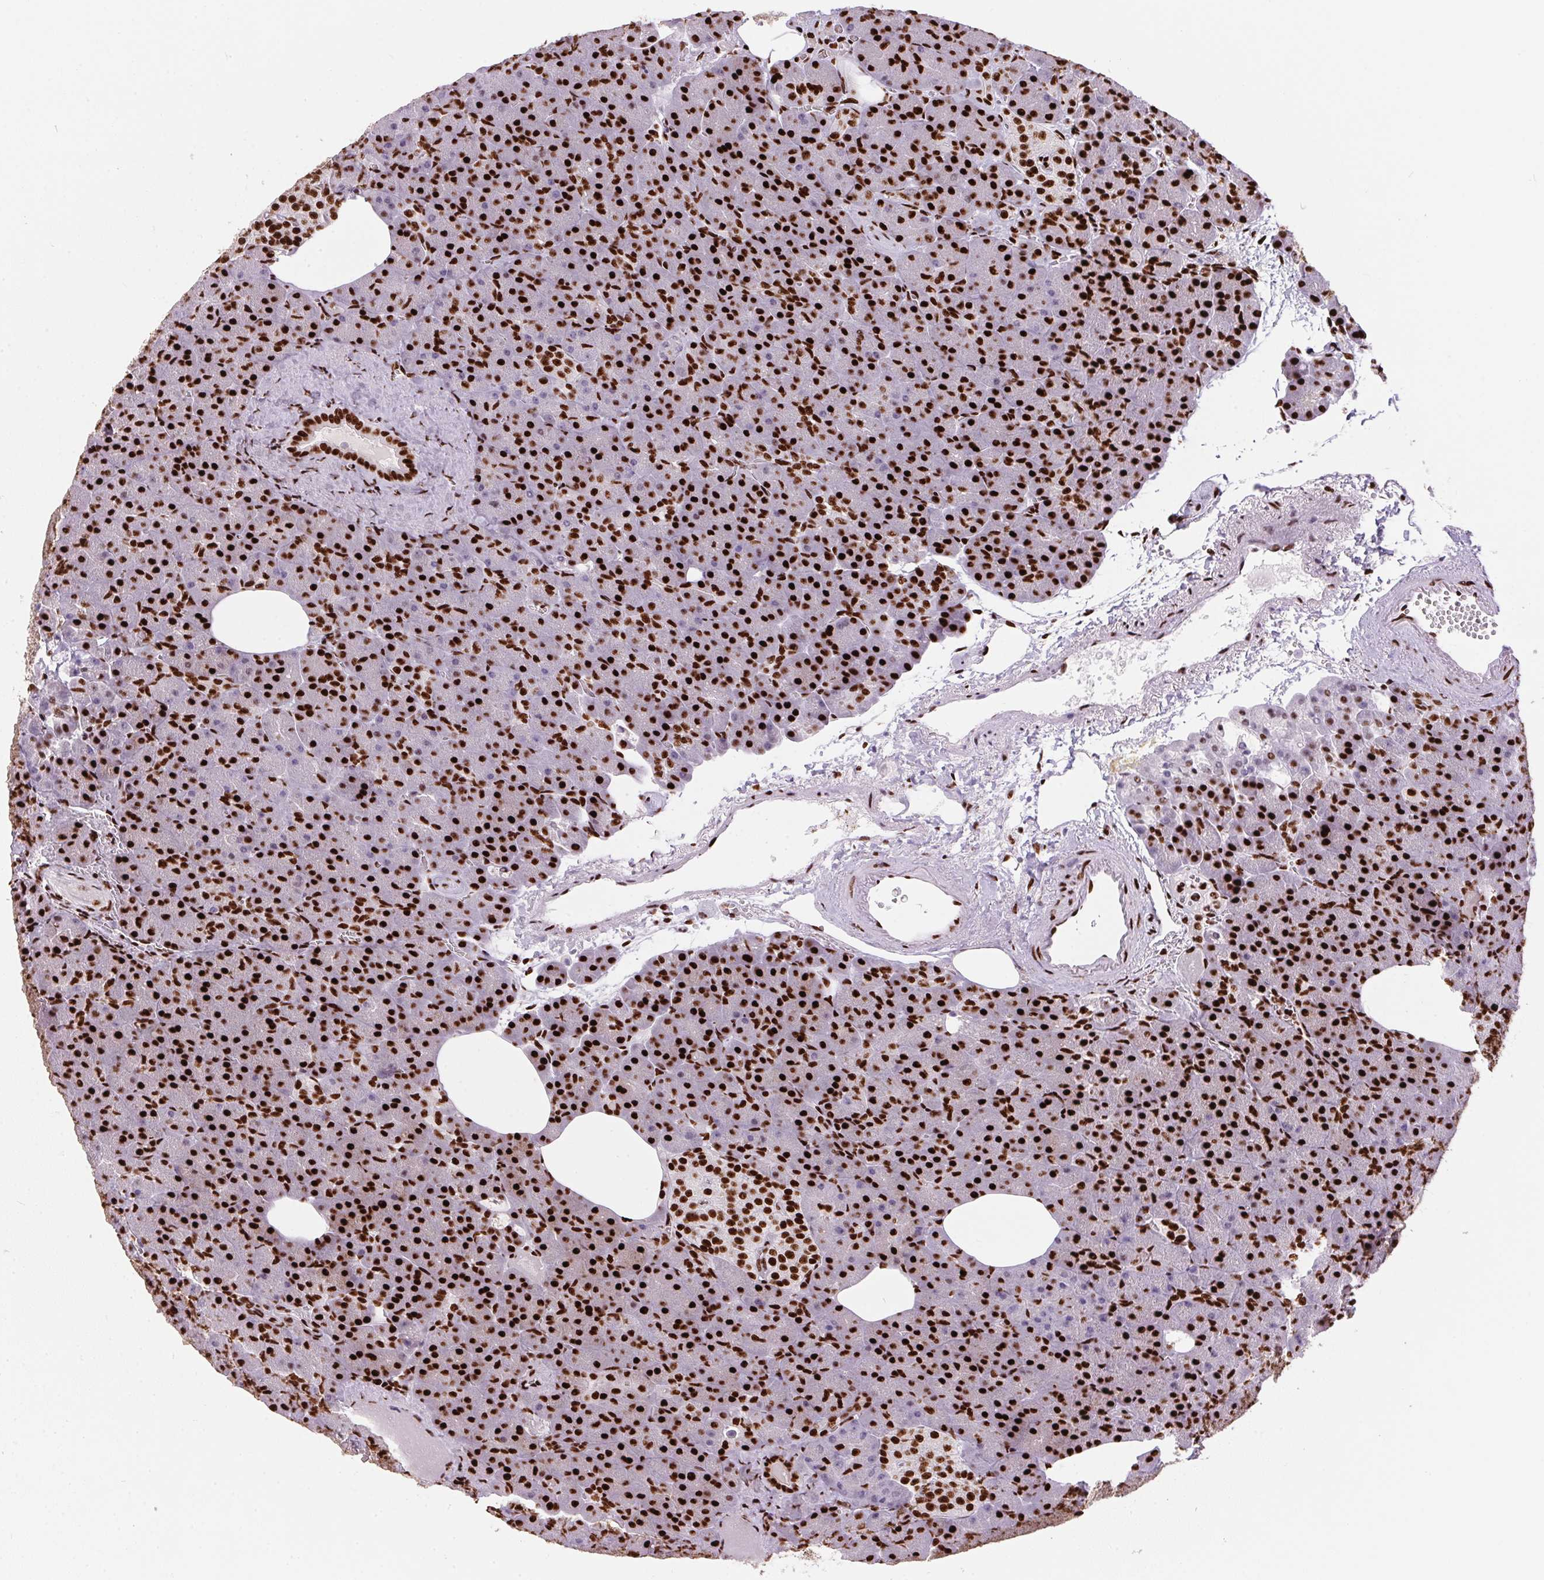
{"staining": {"intensity": "strong", "quantity": ">75%", "location": "nuclear"}, "tissue": "pancreas", "cell_type": "Exocrine glandular cells", "image_type": "normal", "snomed": [{"axis": "morphology", "description": "Normal tissue, NOS"}, {"axis": "topography", "description": "Pancreas"}], "caption": "Exocrine glandular cells demonstrate high levels of strong nuclear positivity in about >75% of cells in normal human pancreas.", "gene": "PAGE3", "patient": {"sex": "female", "age": 74}}